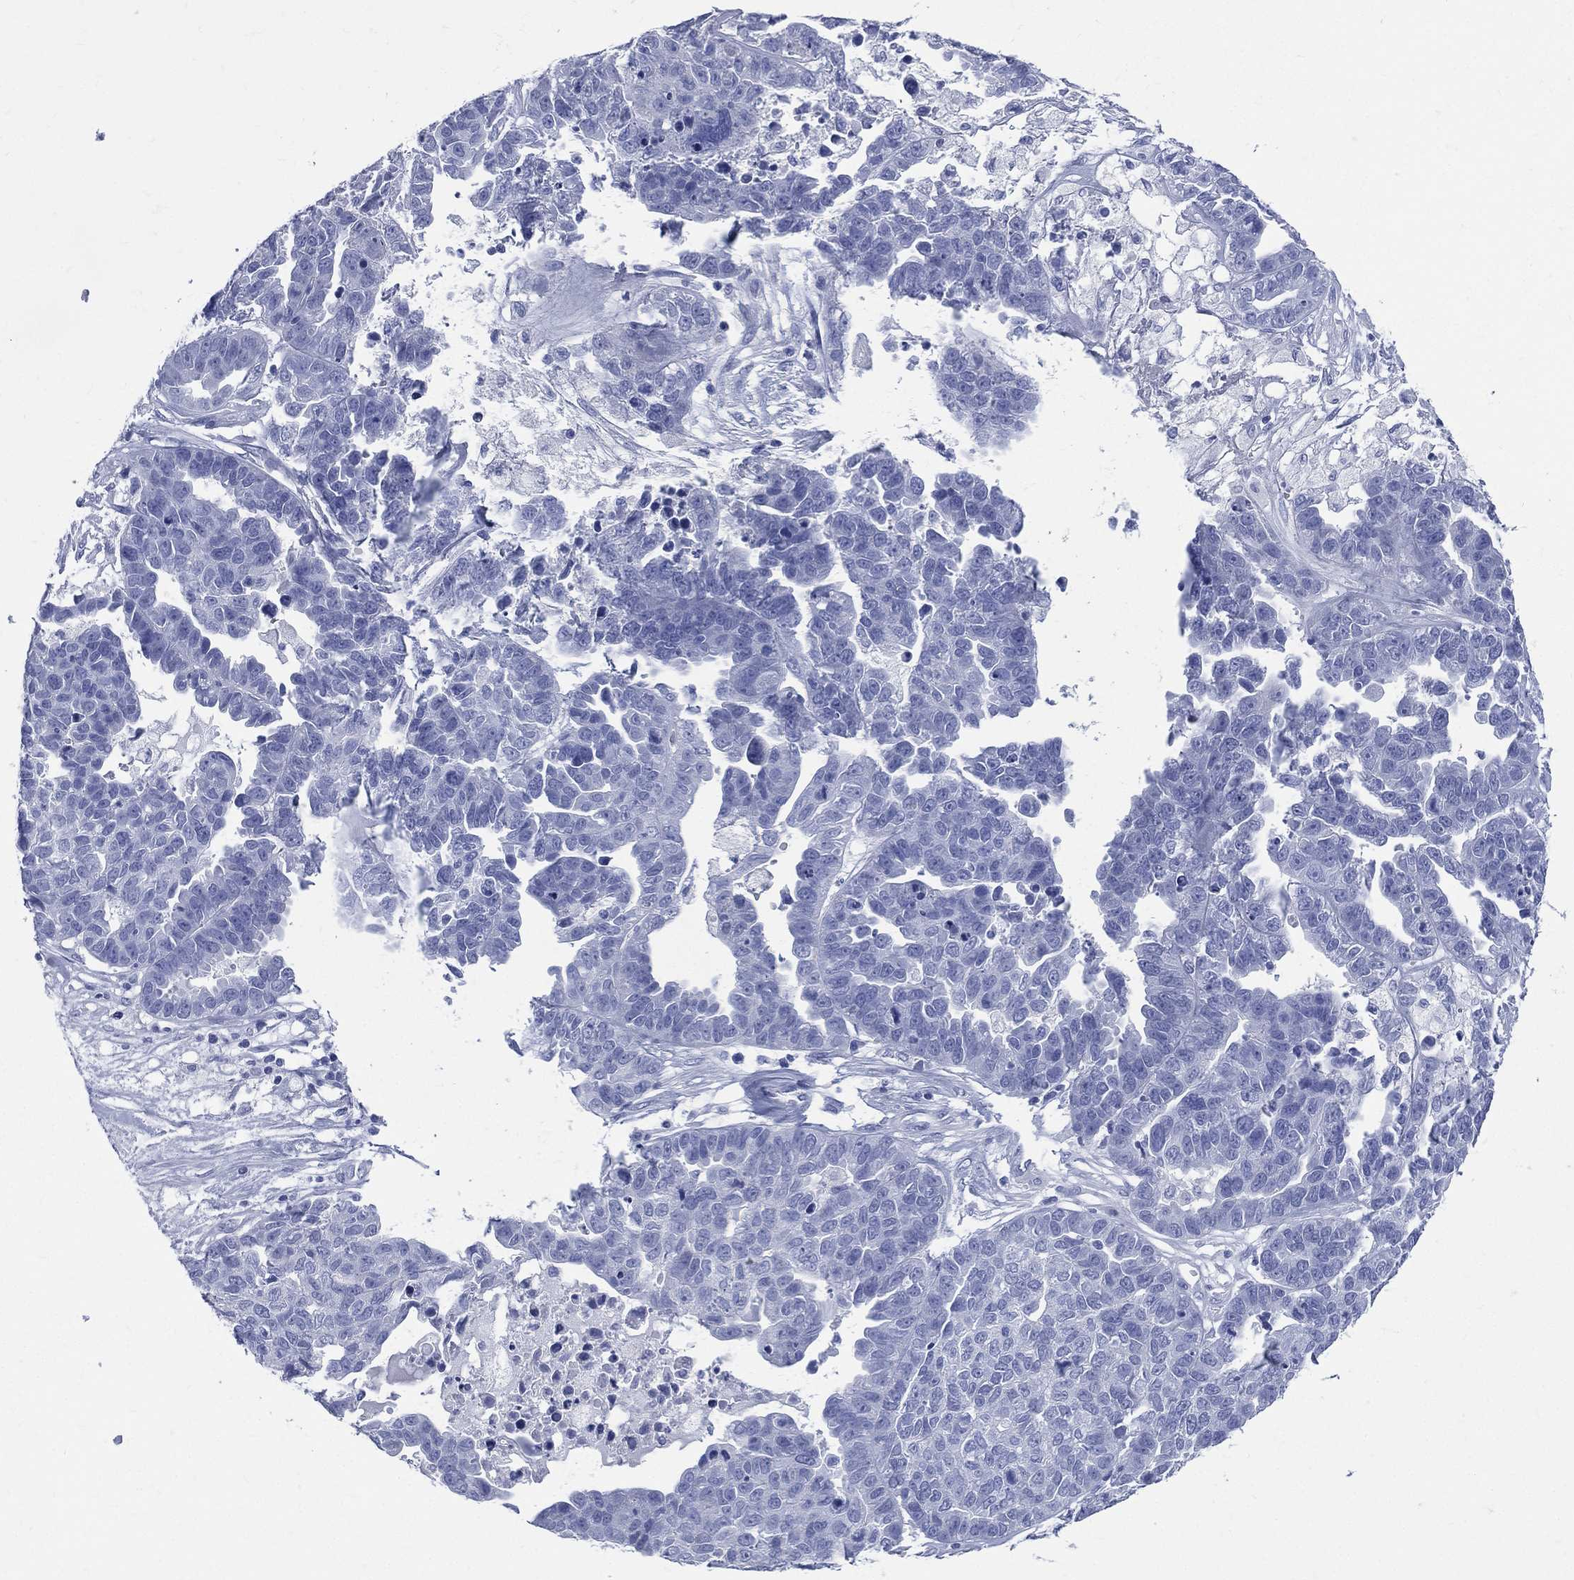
{"staining": {"intensity": "negative", "quantity": "none", "location": "none"}, "tissue": "ovarian cancer", "cell_type": "Tumor cells", "image_type": "cancer", "snomed": [{"axis": "morphology", "description": "Cystadenocarcinoma, serous, NOS"}, {"axis": "topography", "description": "Ovary"}], "caption": "This image is of serous cystadenocarcinoma (ovarian) stained with immunohistochemistry (IHC) to label a protein in brown with the nuclei are counter-stained blue. There is no expression in tumor cells.", "gene": "SYP", "patient": {"sex": "female", "age": 87}}